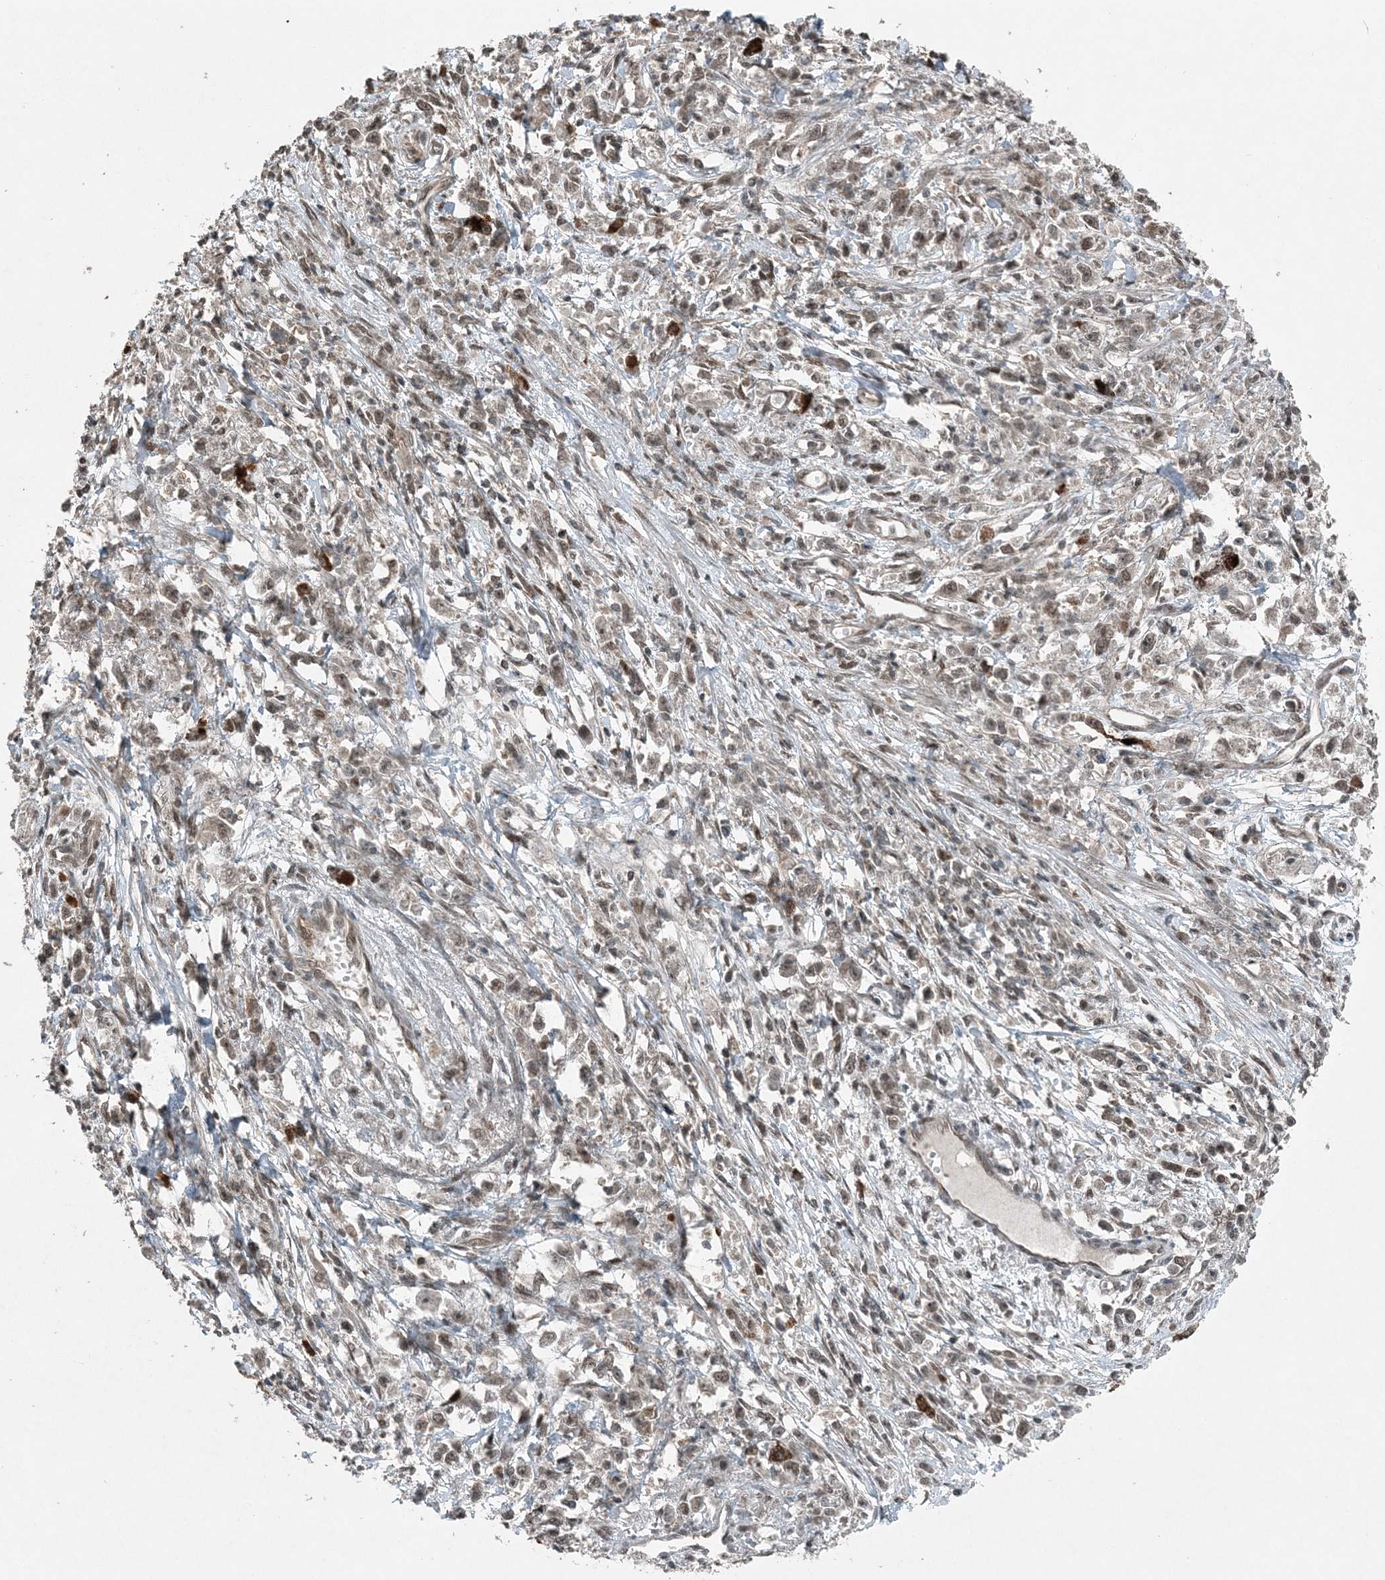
{"staining": {"intensity": "moderate", "quantity": ">75%", "location": "nuclear"}, "tissue": "stomach cancer", "cell_type": "Tumor cells", "image_type": "cancer", "snomed": [{"axis": "morphology", "description": "Adenocarcinoma, NOS"}, {"axis": "topography", "description": "Stomach"}], "caption": "Protein staining of adenocarcinoma (stomach) tissue reveals moderate nuclear staining in approximately >75% of tumor cells.", "gene": "COPS7B", "patient": {"sex": "female", "age": 59}}